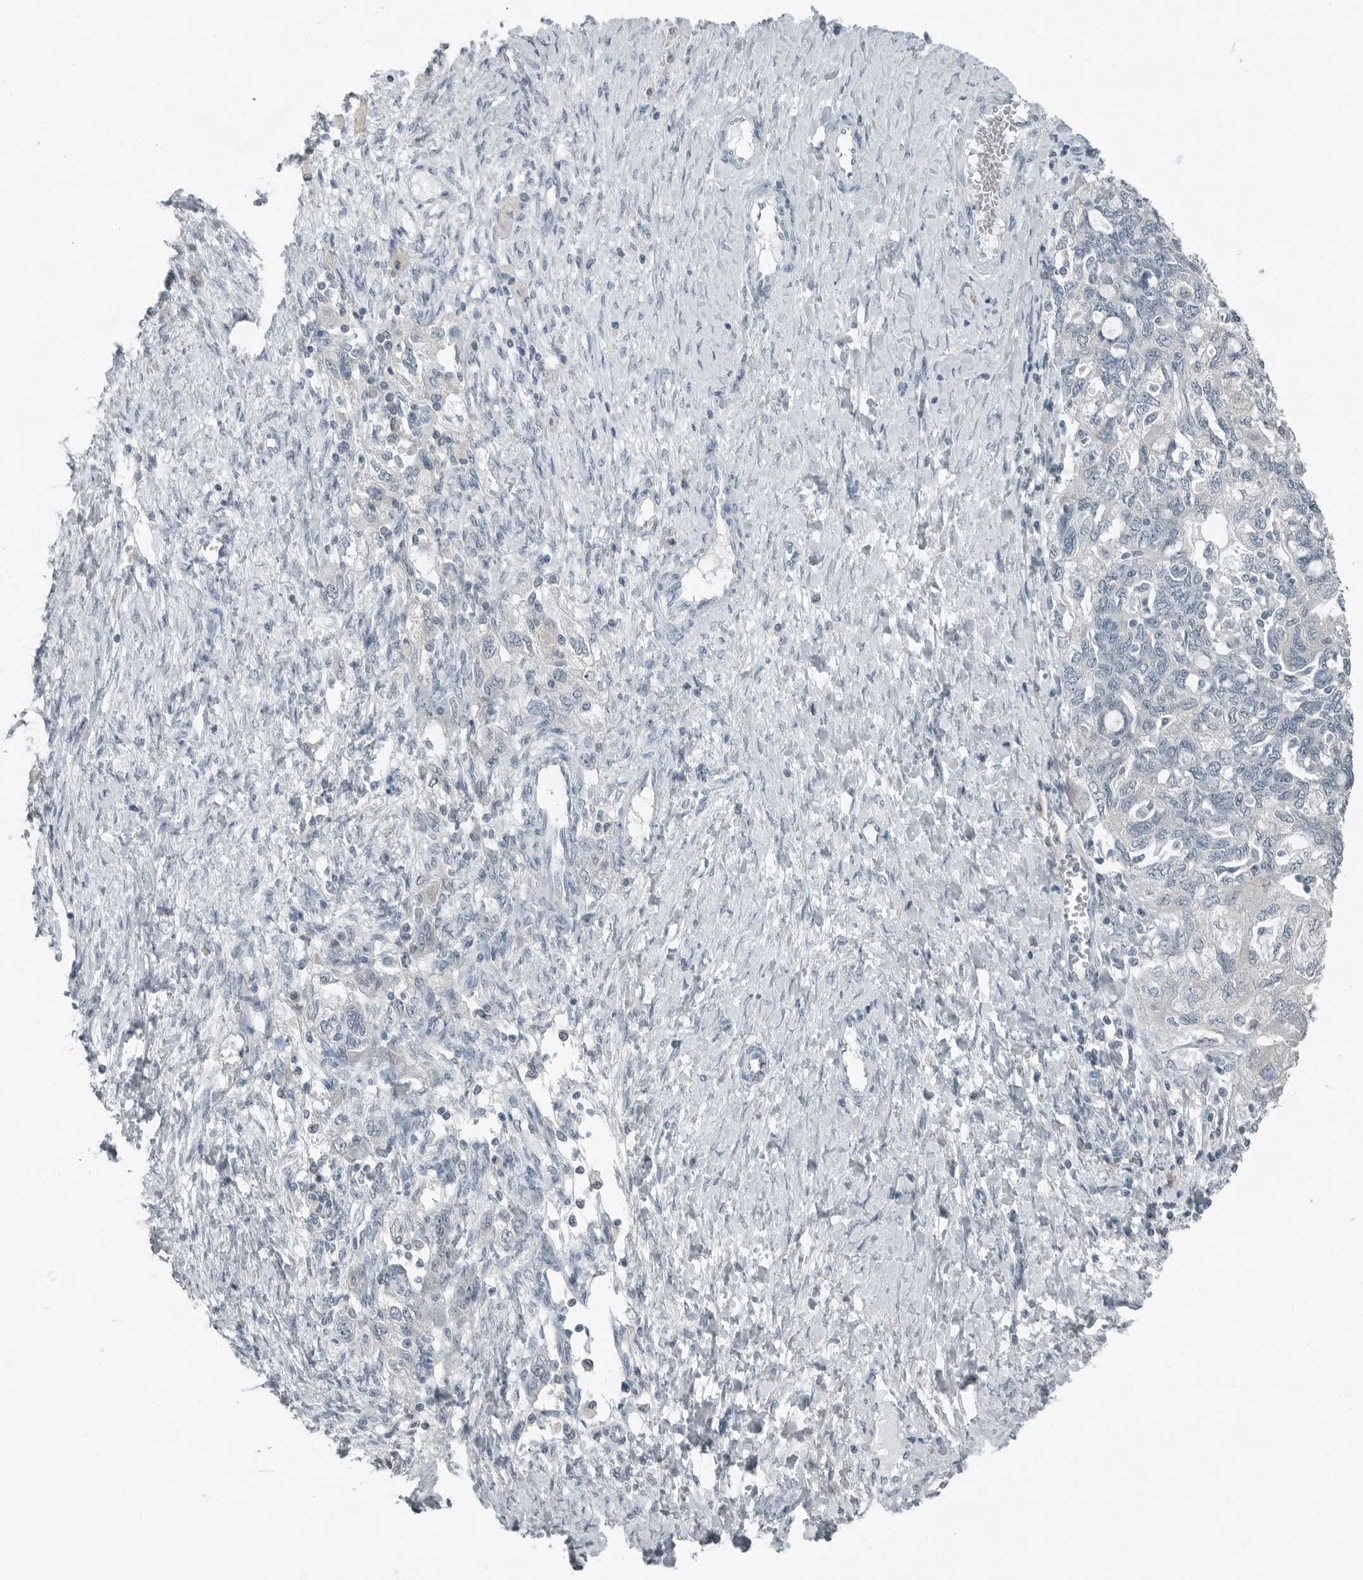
{"staining": {"intensity": "negative", "quantity": "none", "location": "none"}, "tissue": "ovarian cancer", "cell_type": "Tumor cells", "image_type": "cancer", "snomed": [{"axis": "morphology", "description": "Carcinoma, NOS"}, {"axis": "morphology", "description": "Cystadenocarcinoma, serous, NOS"}, {"axis": "topography", "description": "Ovary"}], "caption": "IHC histopathology image of neoplastic tissue: human ovarian cancer stained with DAB (3,3'-diaminobenzidine) demonstrates no significant protein positivity in tumor cells. (Brightfield microscopy of DAB immunohistochemistry (IHC) at high magnification).", "gene": "KYAT1", "patient": {"sex": "female", "age": 69}}